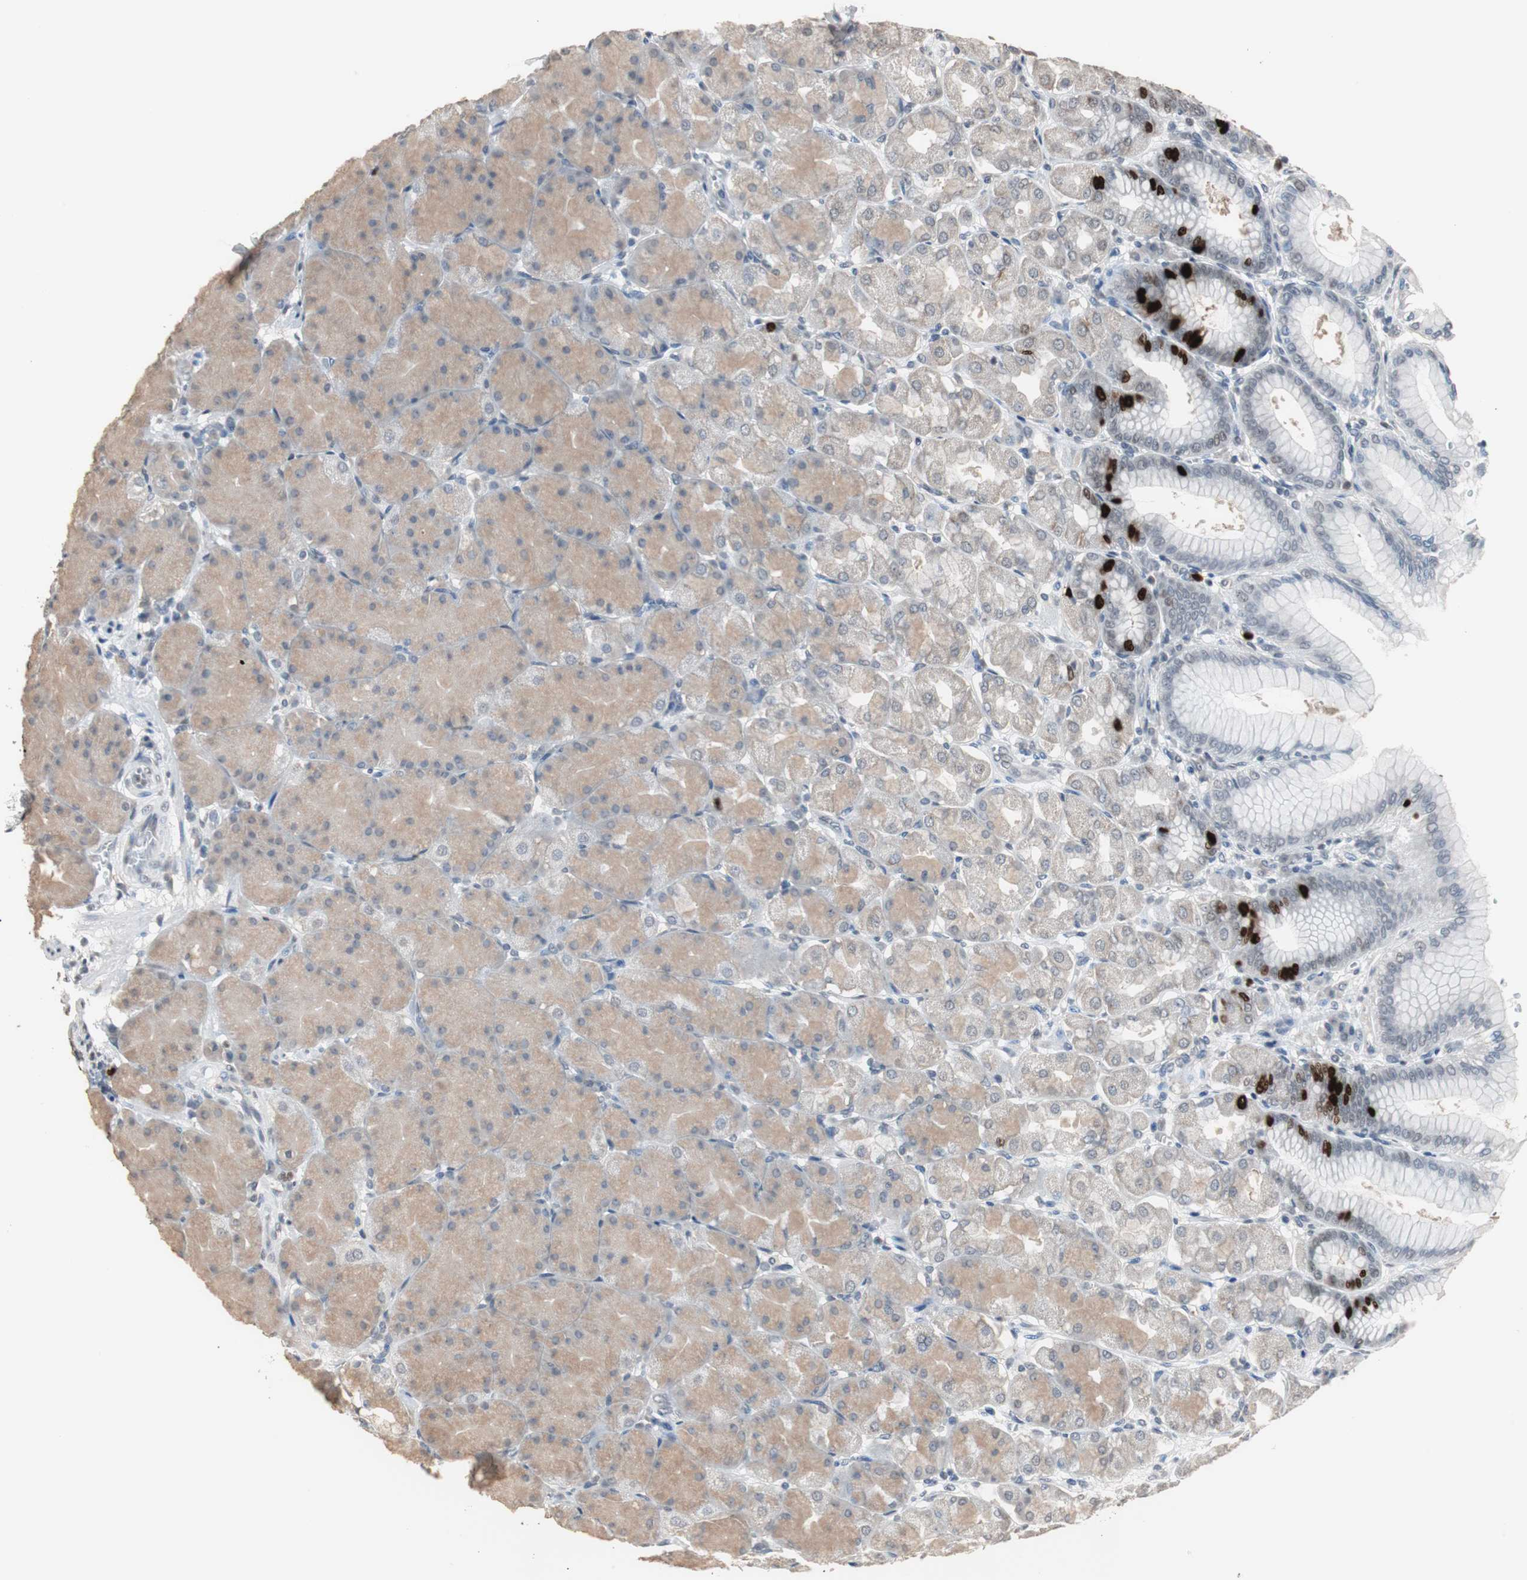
{"staining": {"intensity": "strong", "quantity": "25%-75%", "location": "cytoplasmic/membranous,nuclear"}, "tissue": "stomach", "cell_type": "Glandular cells", "image_type": "normal", "snomed": [{"axis": "morphology", "description": "Normal tissue, NOS"}, {"axis": "topography", "description": "Stomach, upper"}], "caption": "This is a photomicrograph of IHC staining of normal stomach, which shows strong expression in the cytoplasmic/membranous,nuclear of glandular cells.", "gene": "TOP2A", "patient": {"sex": "female", "age": 56}}